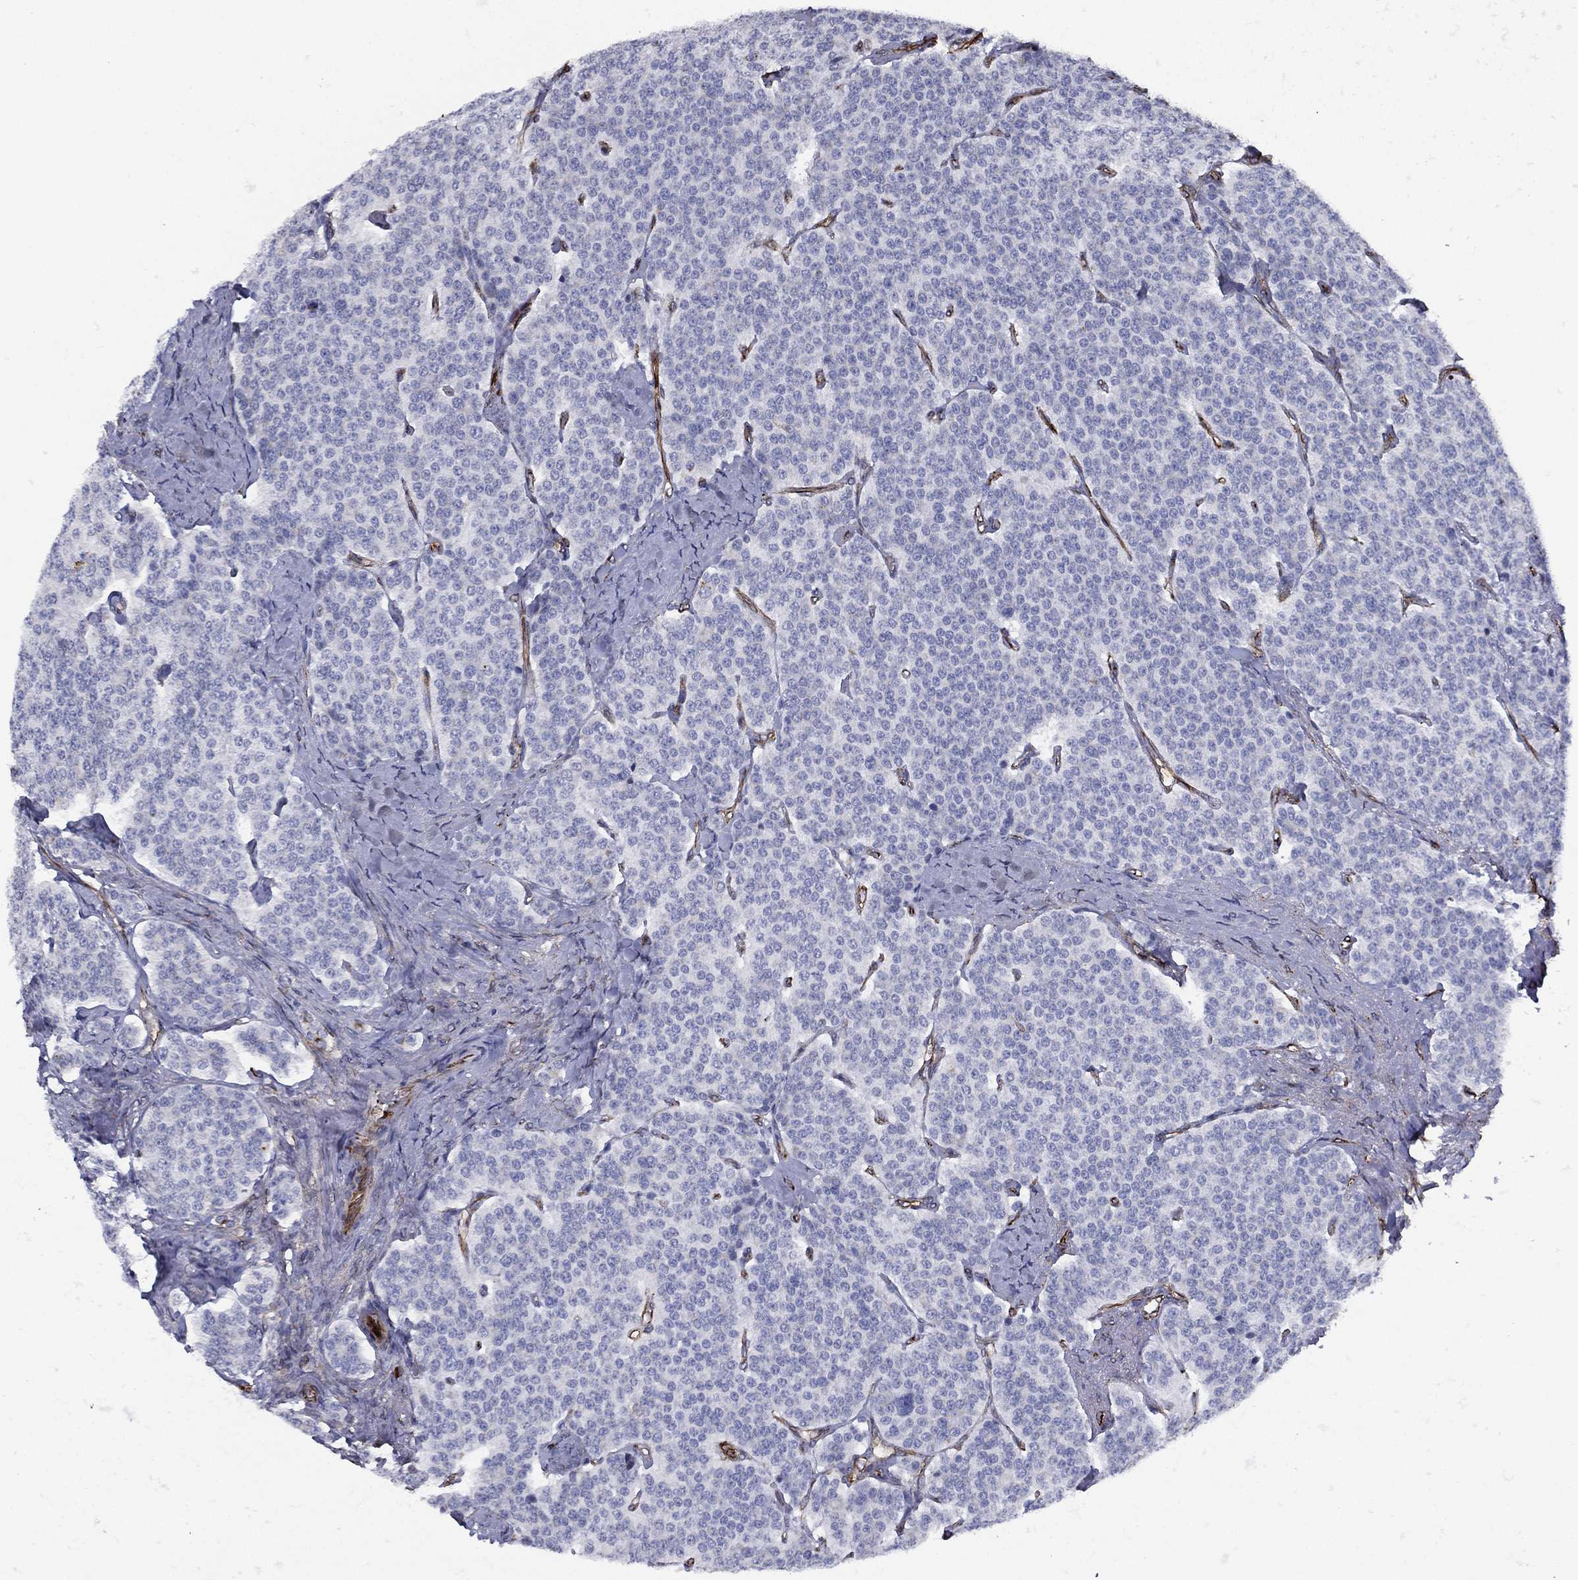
{"staining": {"intensity": "negative", "quantity": "none", "location": "none"}, "tissue": "carcinoid", "cell_type": "Tumor cells", "image_type": "cancer", "snomed": [{"axis": "morphology", "description": "Carcinoid, malignant, NOS"}, {"axis": "topography", "description": "Small intestine"}], "caption": "There is no significant positivity in tumor cells of carcinoid.", "gene": "MAS1", "patient": {"sex": "female", "age": 58}}